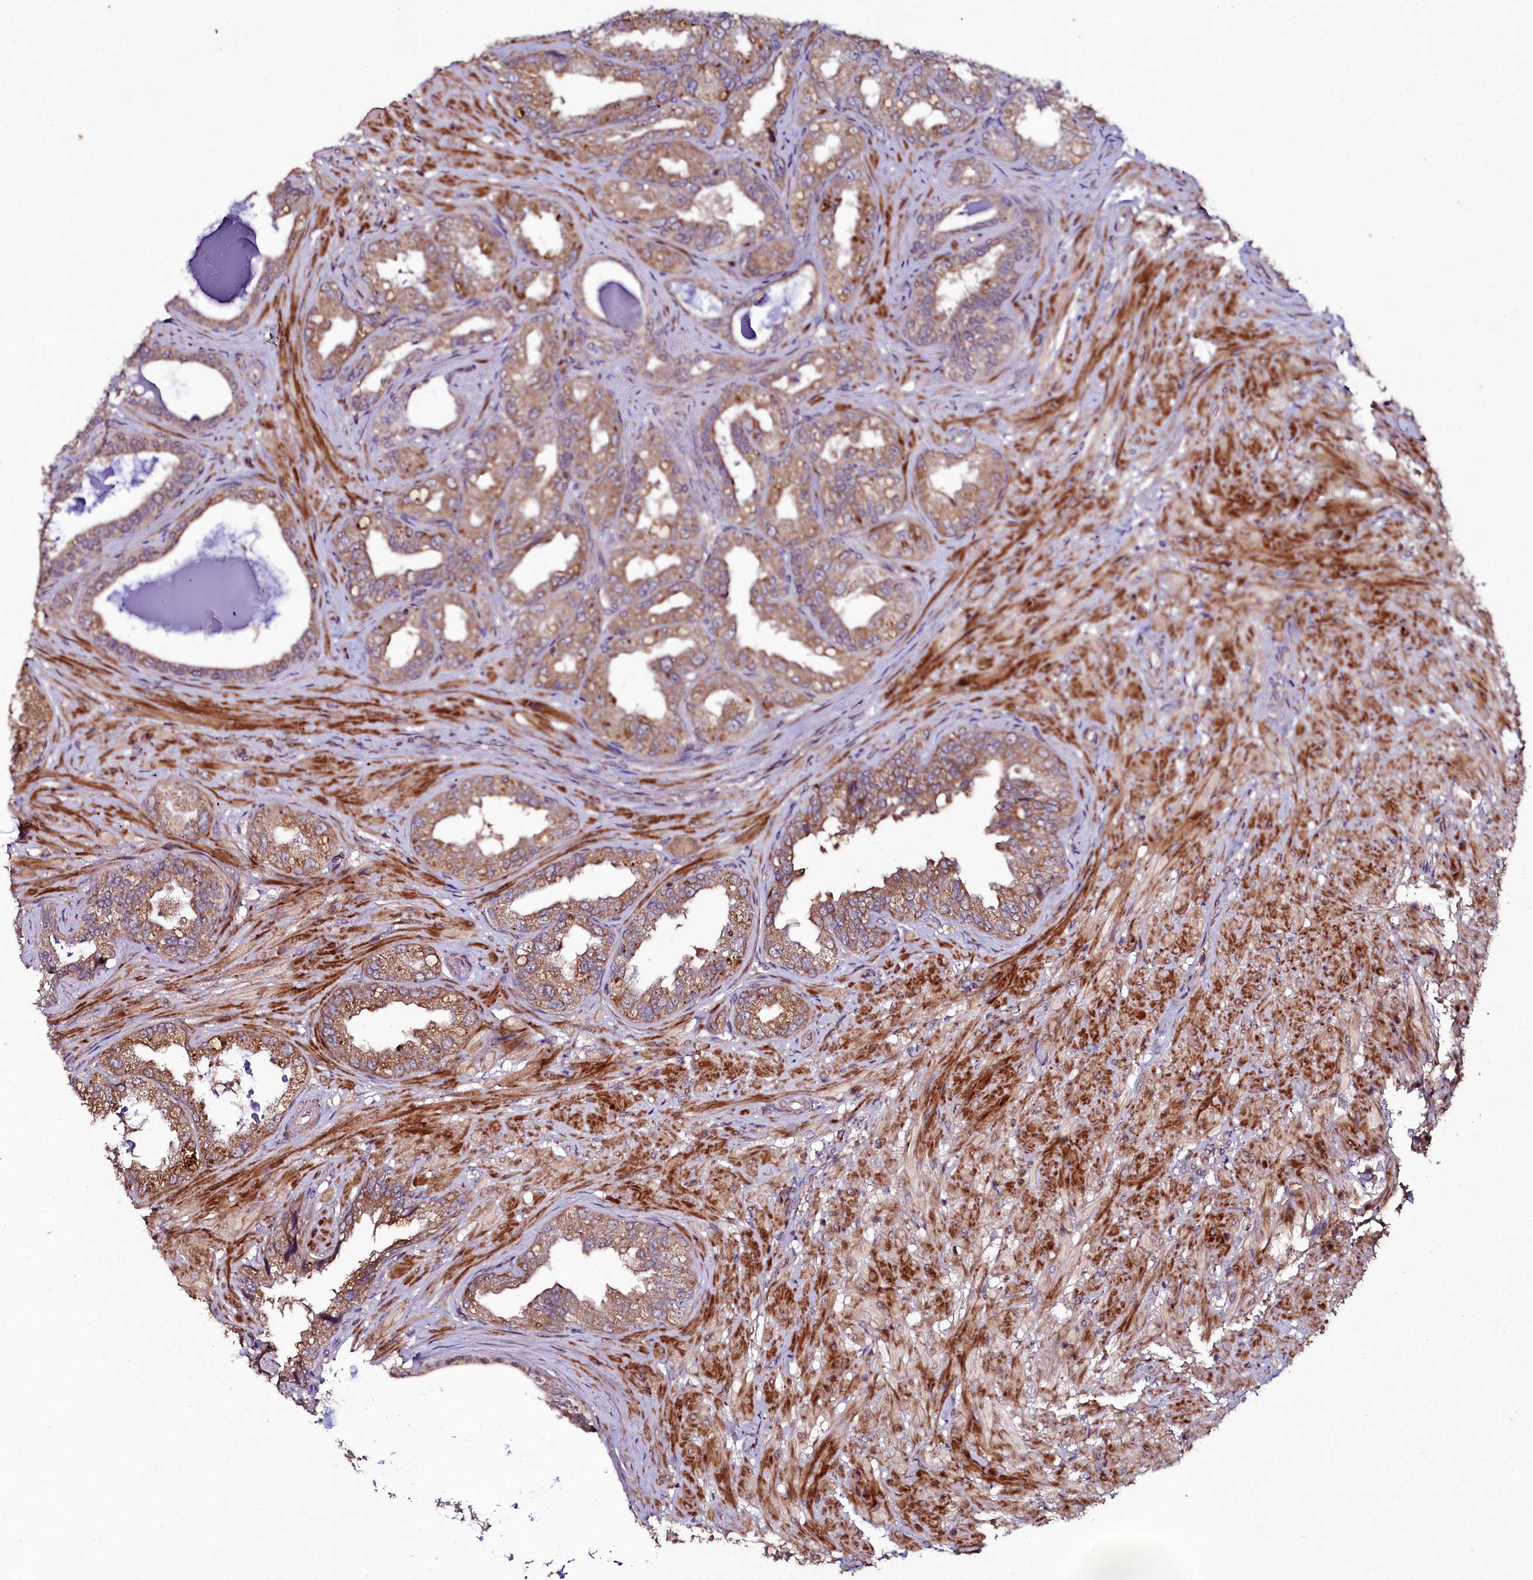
{"staining": {"intensity": "moderate", "quantity": ">75%", "location": "cytoplasmic/membranous"}, "tissue": "seminal vesicle", "cell_type": "Glandular cells", "image_type": "normal", "snomed": [{"axis": "morphology", "description": "Normal tissue, NOS"}, {"axis": "topography", "description": "Seminal veicle"}, {"axis": "topography", "description": "Peripheral nerve tissue"}], "caption": "Glandular cells exhibit moderate cytoplasmic/membranous expression in about >75% of cells in normal seminal vesicle. (Stains: DAB in brown, nuclei in blue, Microscopy: brightfield microscopy at high magnification).", "gene": "SEC24C", "patient": {"sex": "male", "age": 63}}